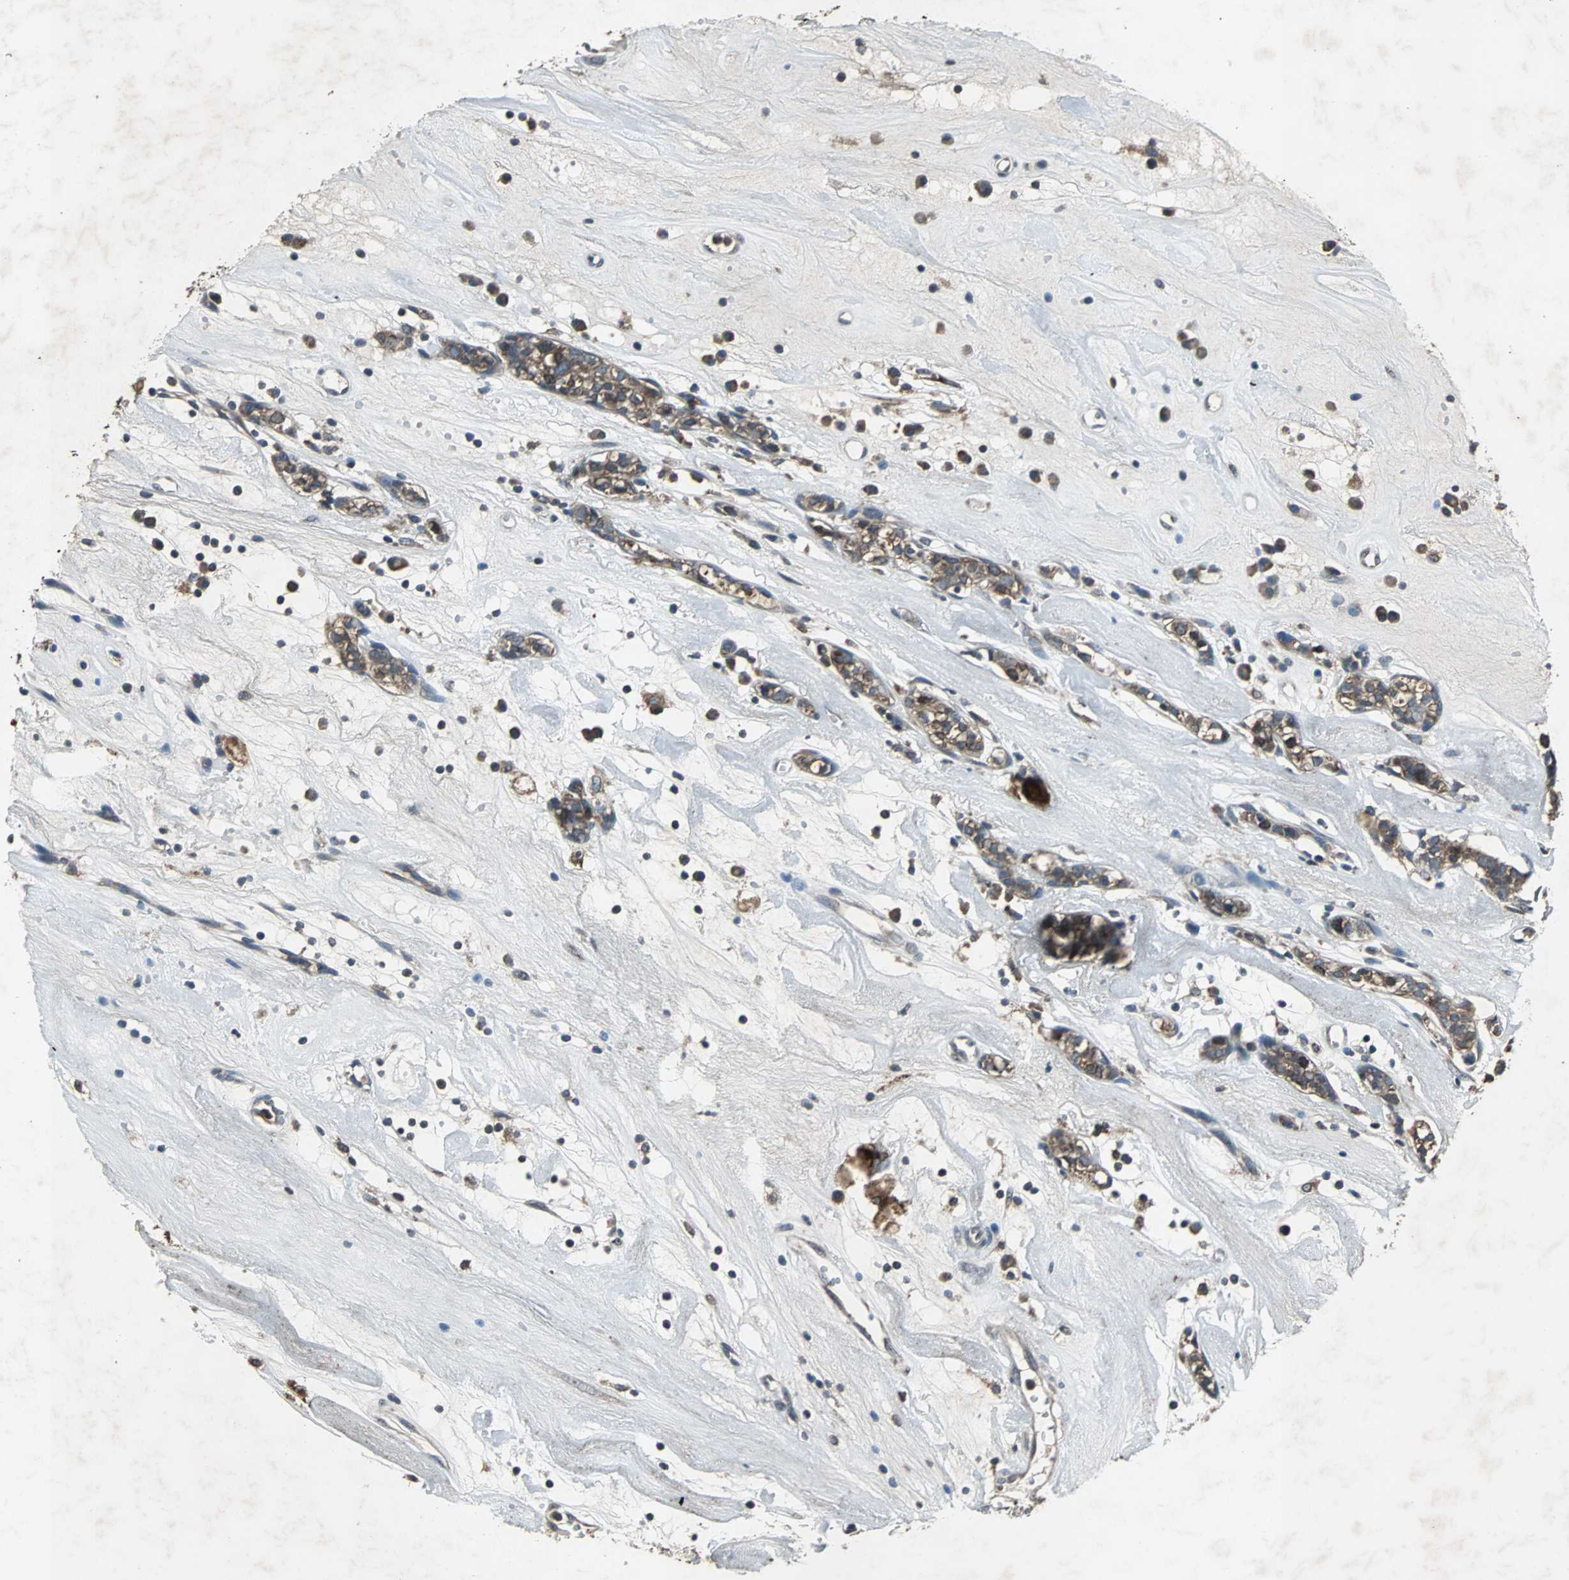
{"staining": {"intensity": "moderate", "quantity": ">75%", "location": "cytoplasmic/membranous"}, "tissue": "head and neck cancer", "cell_type": "Tumor cells", "image_type": "cancer", "snomed": [{"axis": "morphology", "description": "Adenocarcinoma, NOS"}, {"axis": "topography", "description": "Salivary gland"}, {"axis": "topography", "description": "Head-Neck"}], "caption": "An image of human head and neck cancer (adenocarcinoma) stained for a protein shows moderate cytoplasmic/membranous brown staining in tumor cells. The staining was performed using DAB (3,3'-diaminobenzidine), with brown indicating positive protein expression. Nuclei are stained blue with hematoxylin.", "gene": "SOS1", "patient": {"sex": "female", "age": 65}}